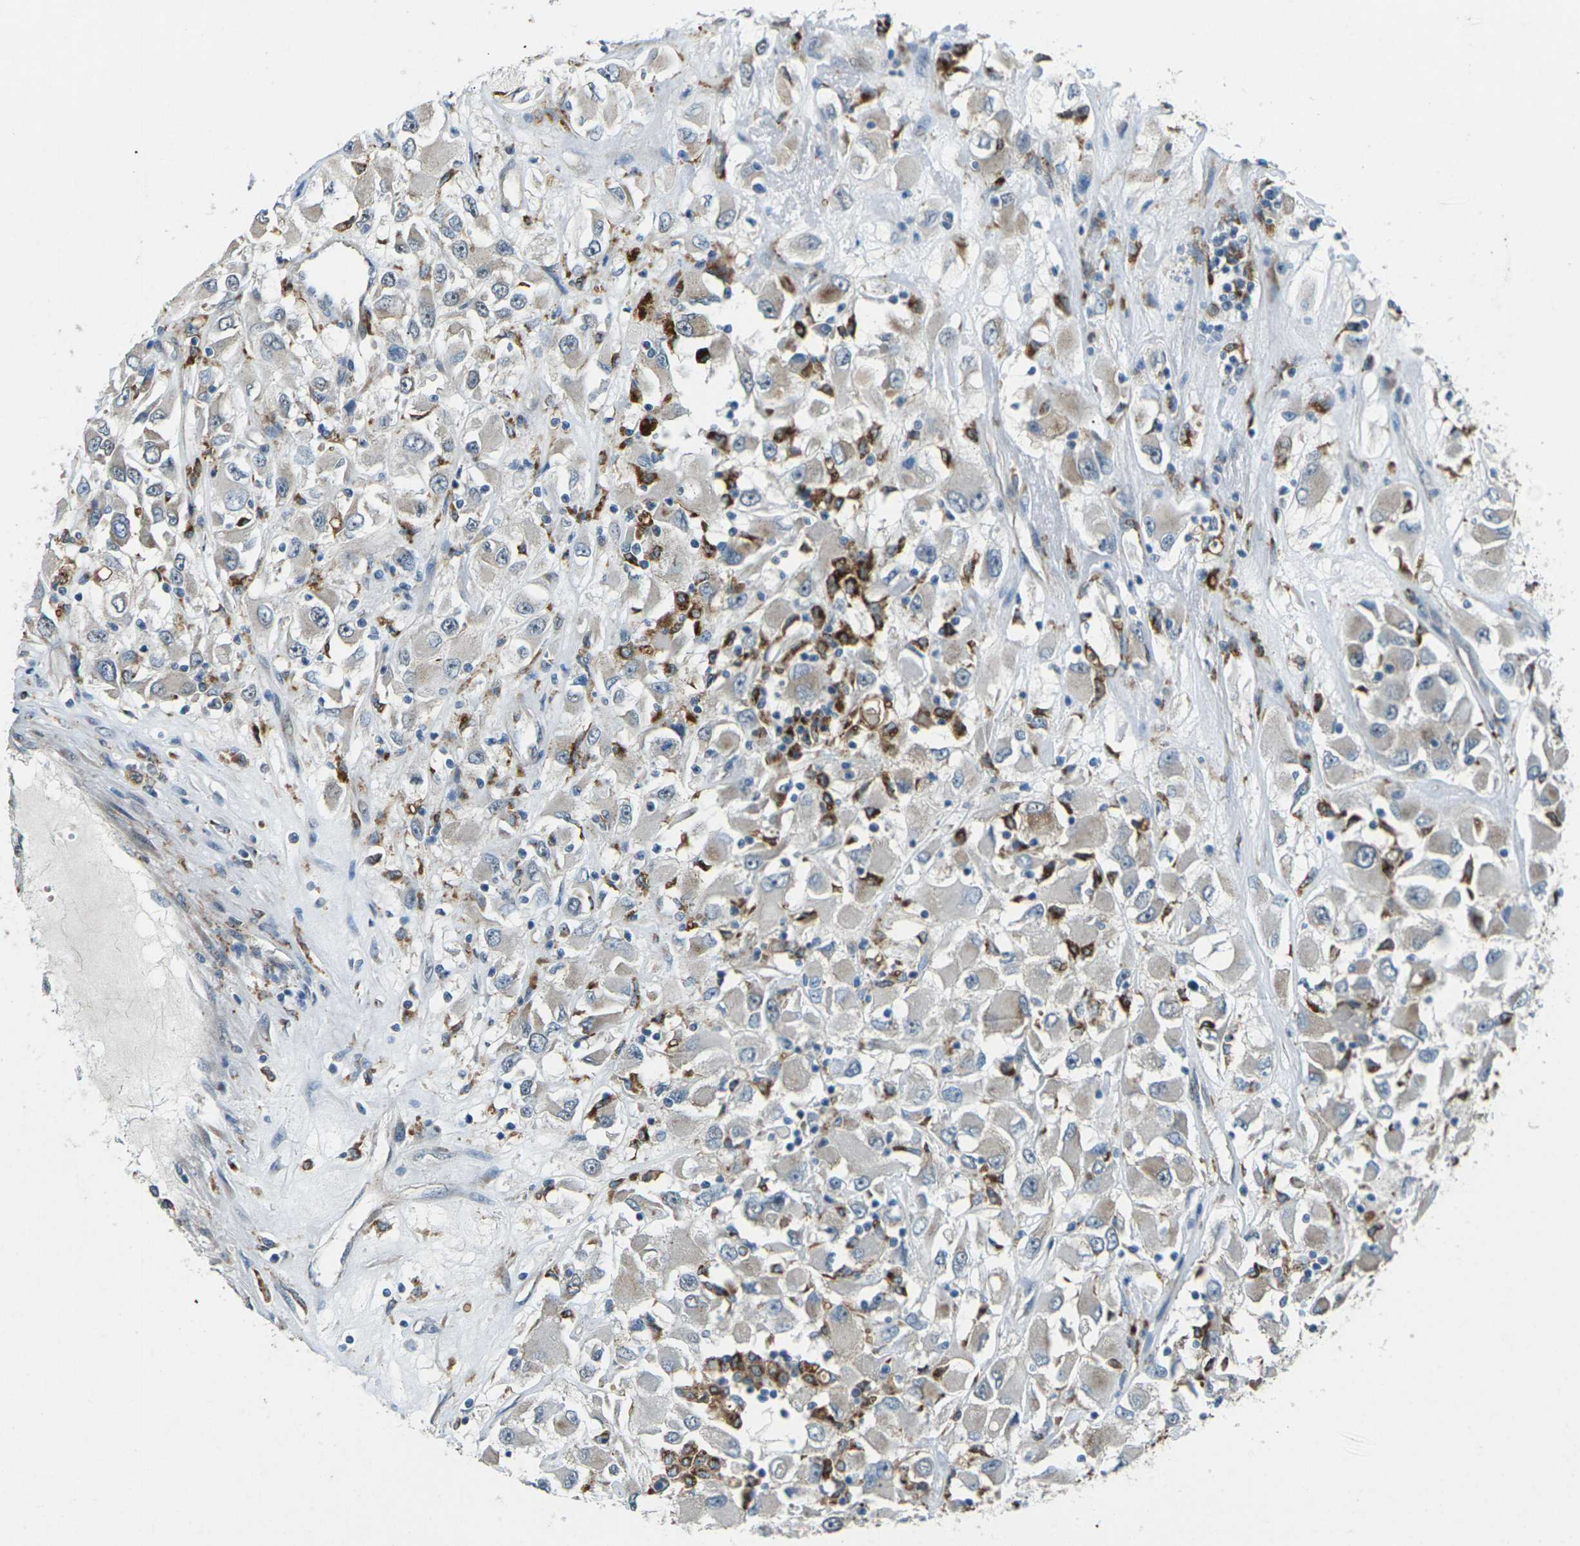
{"staining": {"intensity": "weak", "quantity": "<25%", "location": "cytoplasmic/membranous"}, "tissue": "renal cancer", "cell_type": "Tumor cells", "image_type": "cancer", "snomed": [{"axis": "morphology", "description": "Adenocarcinoma, NOS"}, {"axis": "topography", "description": "Kidney"}], "caption": "A high-resolution image shows IHC staining of adenocarcinoma (renal), which shows no significant staining in tumor cells.", "gene": "SLC31A2", "patient": {"sex": "female", "age": 52}}